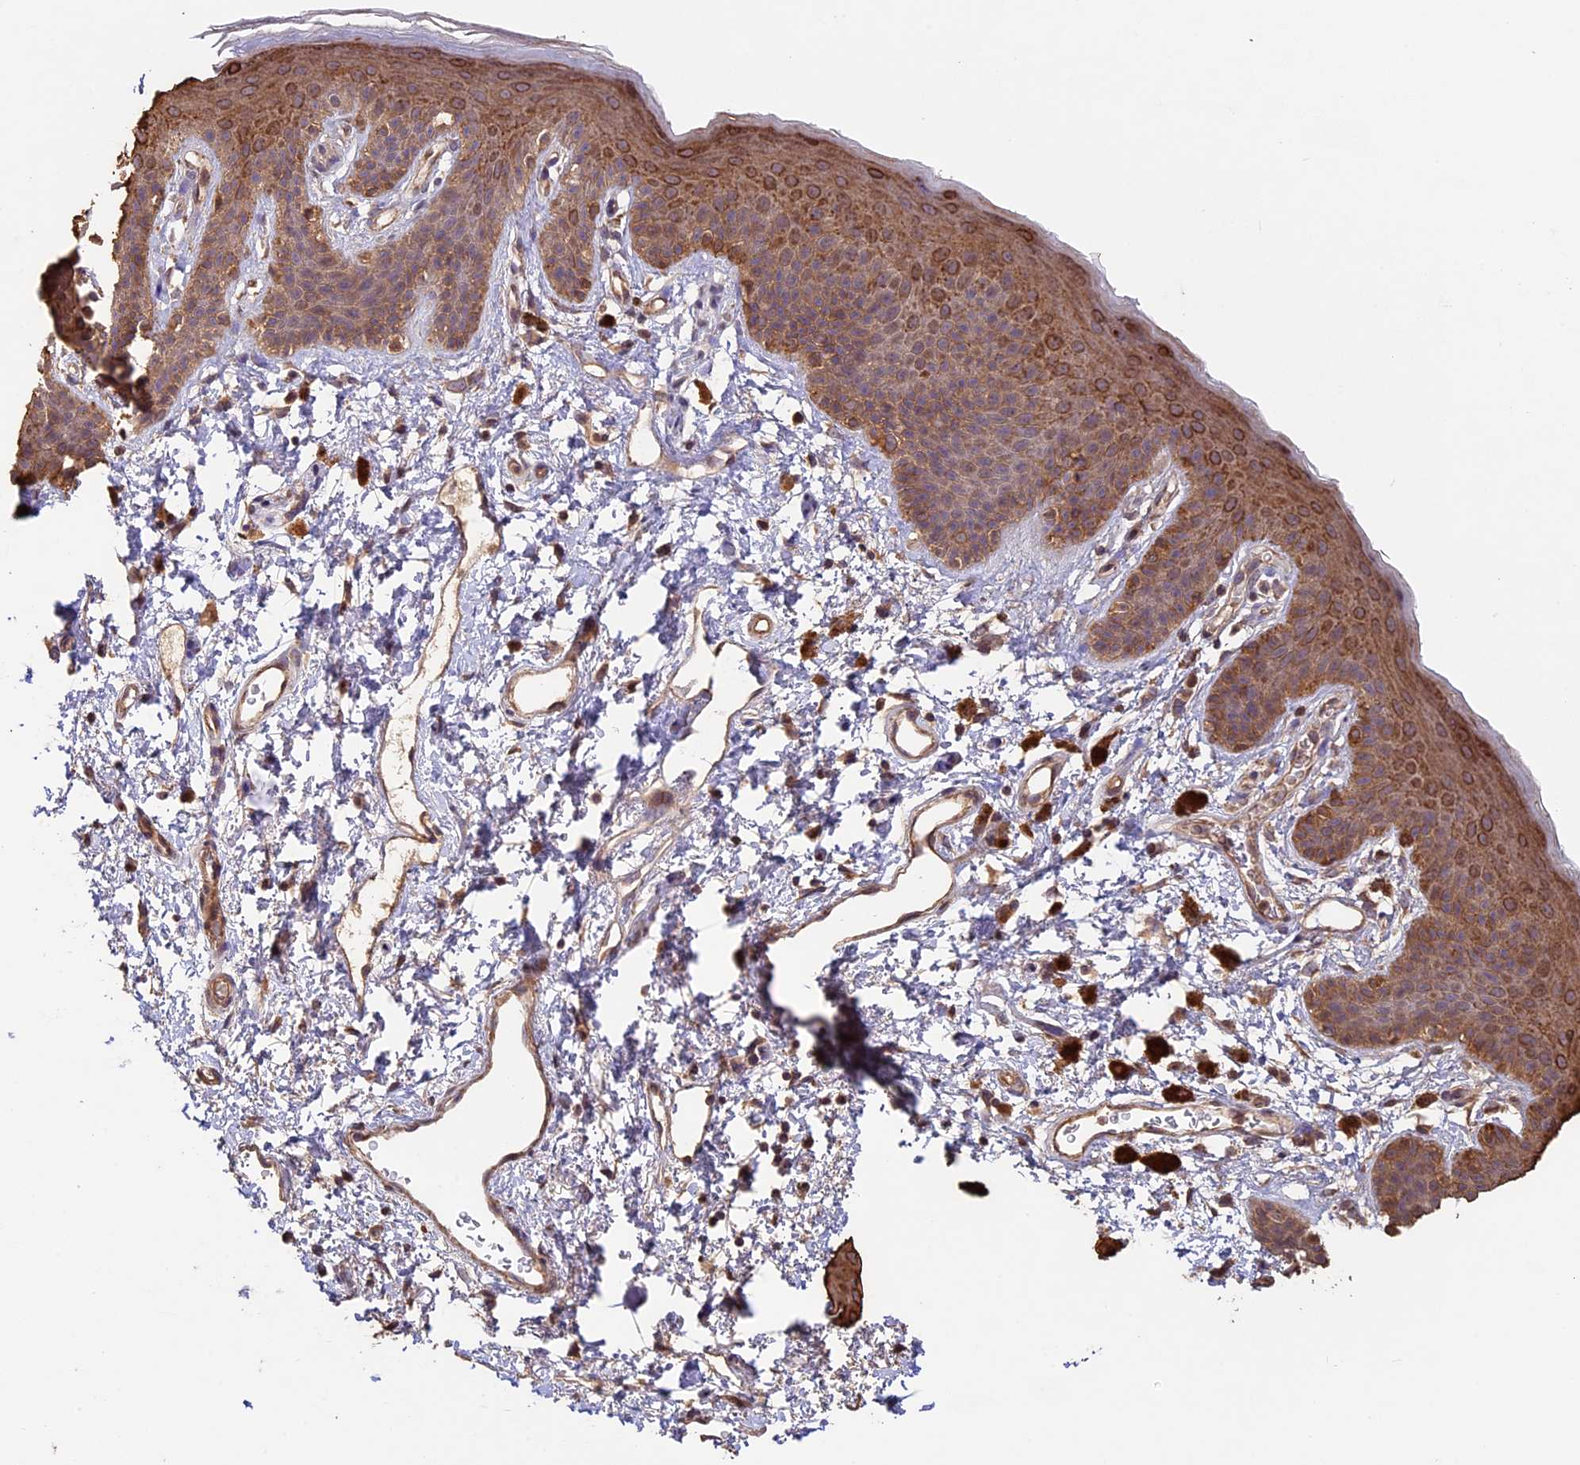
{"staining": {"intensity": "strong", "quantity": ">75%", "location": "cytoplasmic/membranous"}, "tissue": "skin", "cell_type": "Epidermal cells", "image_type": "normal", "snomed": [{"axis": "morphology", "description": "Normal tissue, NOS"}, {"axis": "topography", "description": "Anal"}], "caption": "A histopathology image showing strong cytoplasmic/membranous staining in about >75% of epidermal cells in benign skin, as visualized by brown immunohistochemical staining.", "gene": "BCAS4", "patient": {"sex": "female", "age": 46}}